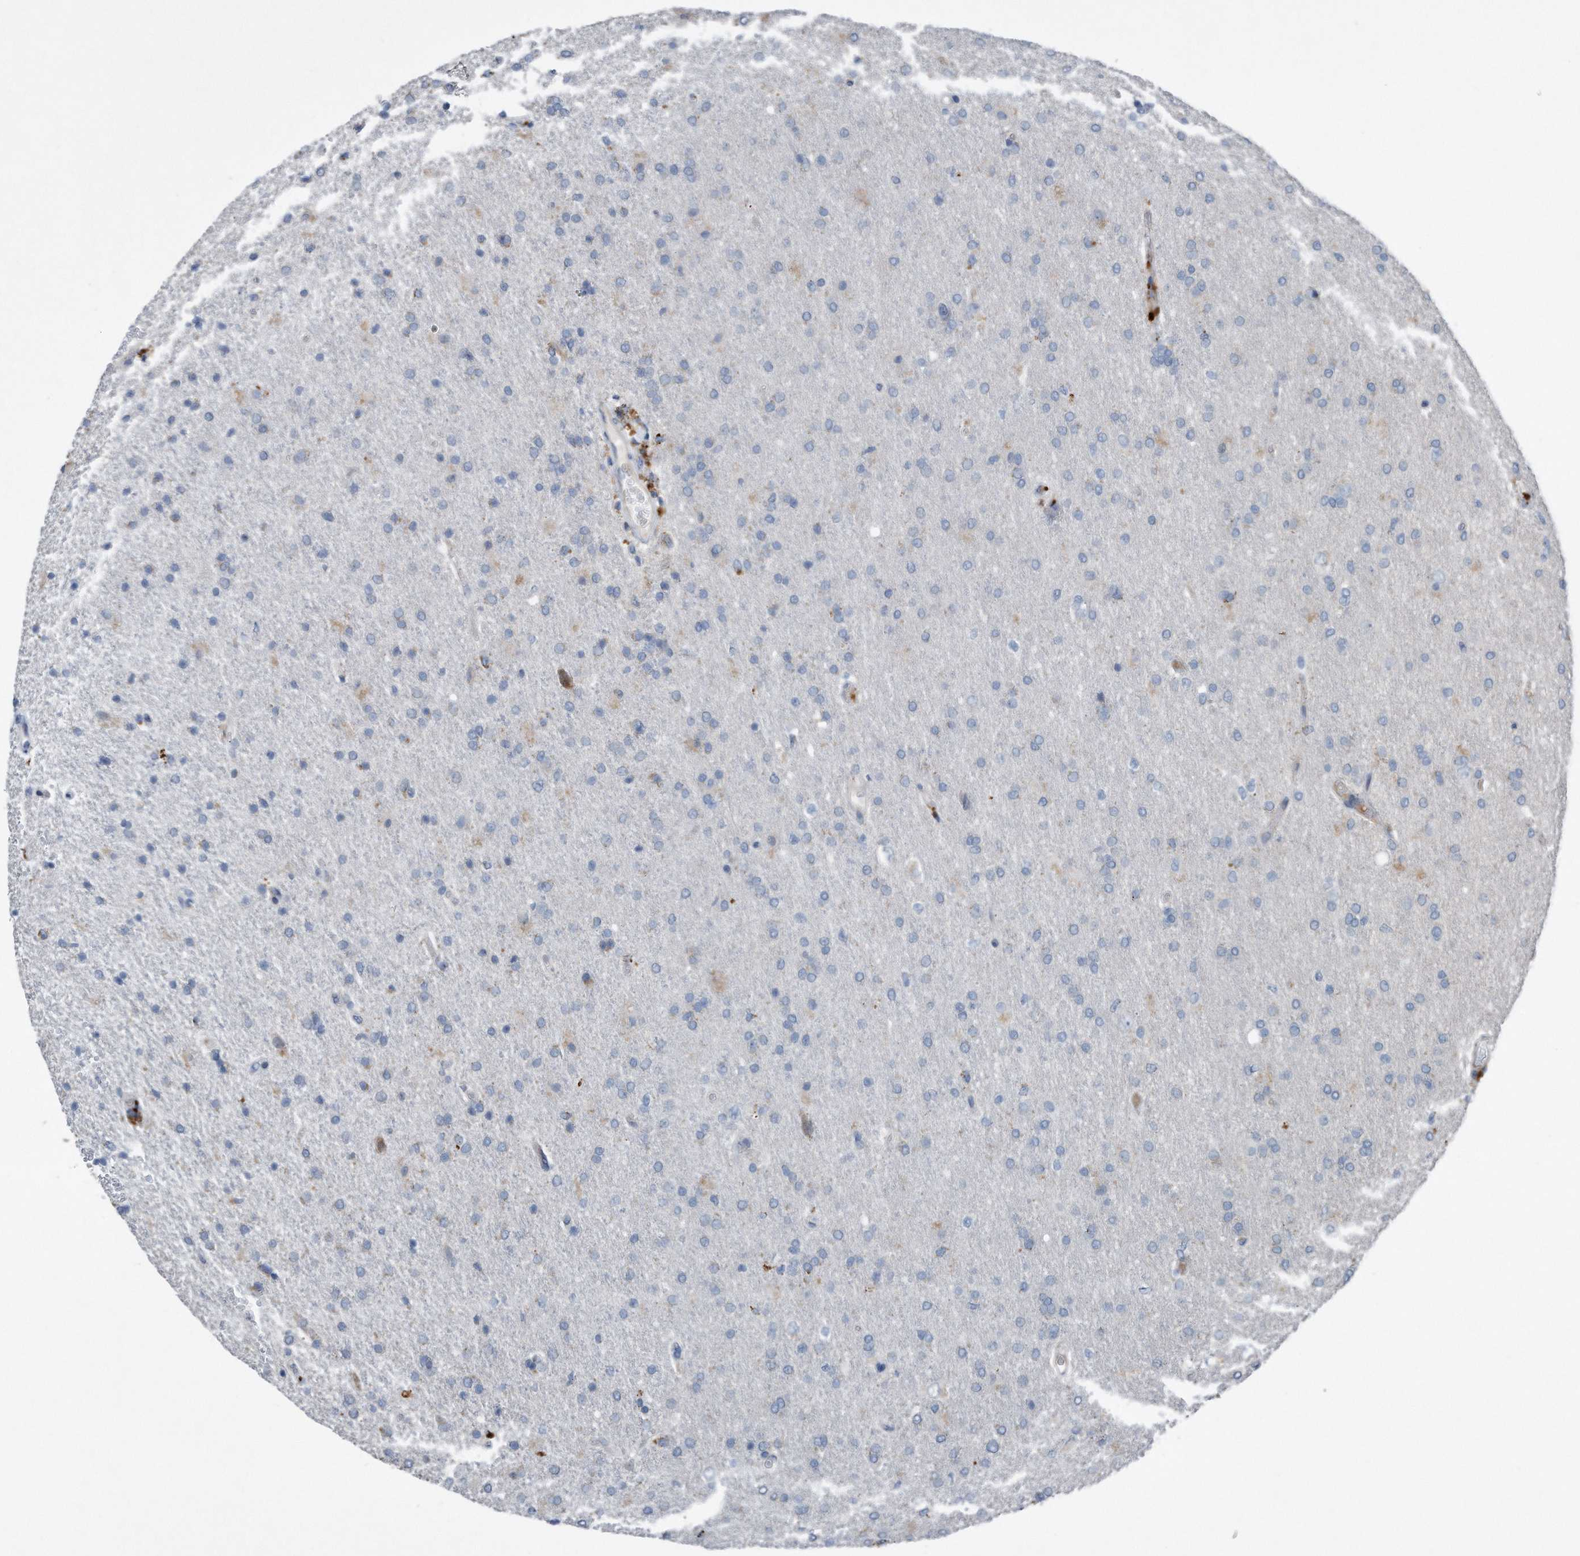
{"staining": {"intensity": "negative", "quantity": "none", "location": "none"}, "tissue": "glioma", "cell_type": "Tumor cells", "image_type": "cancer", "snomed": [{"axis": "morphology", "description": "Glioma, malignant, High grade"}, {"axis": "topography", "description": "Brain"}], "caption": "Tumor cells are negative for brown protein staining in malignant high-grade glioma.", "gene": "ZNF772", "patient": {"sex": "male", "age": 72}}